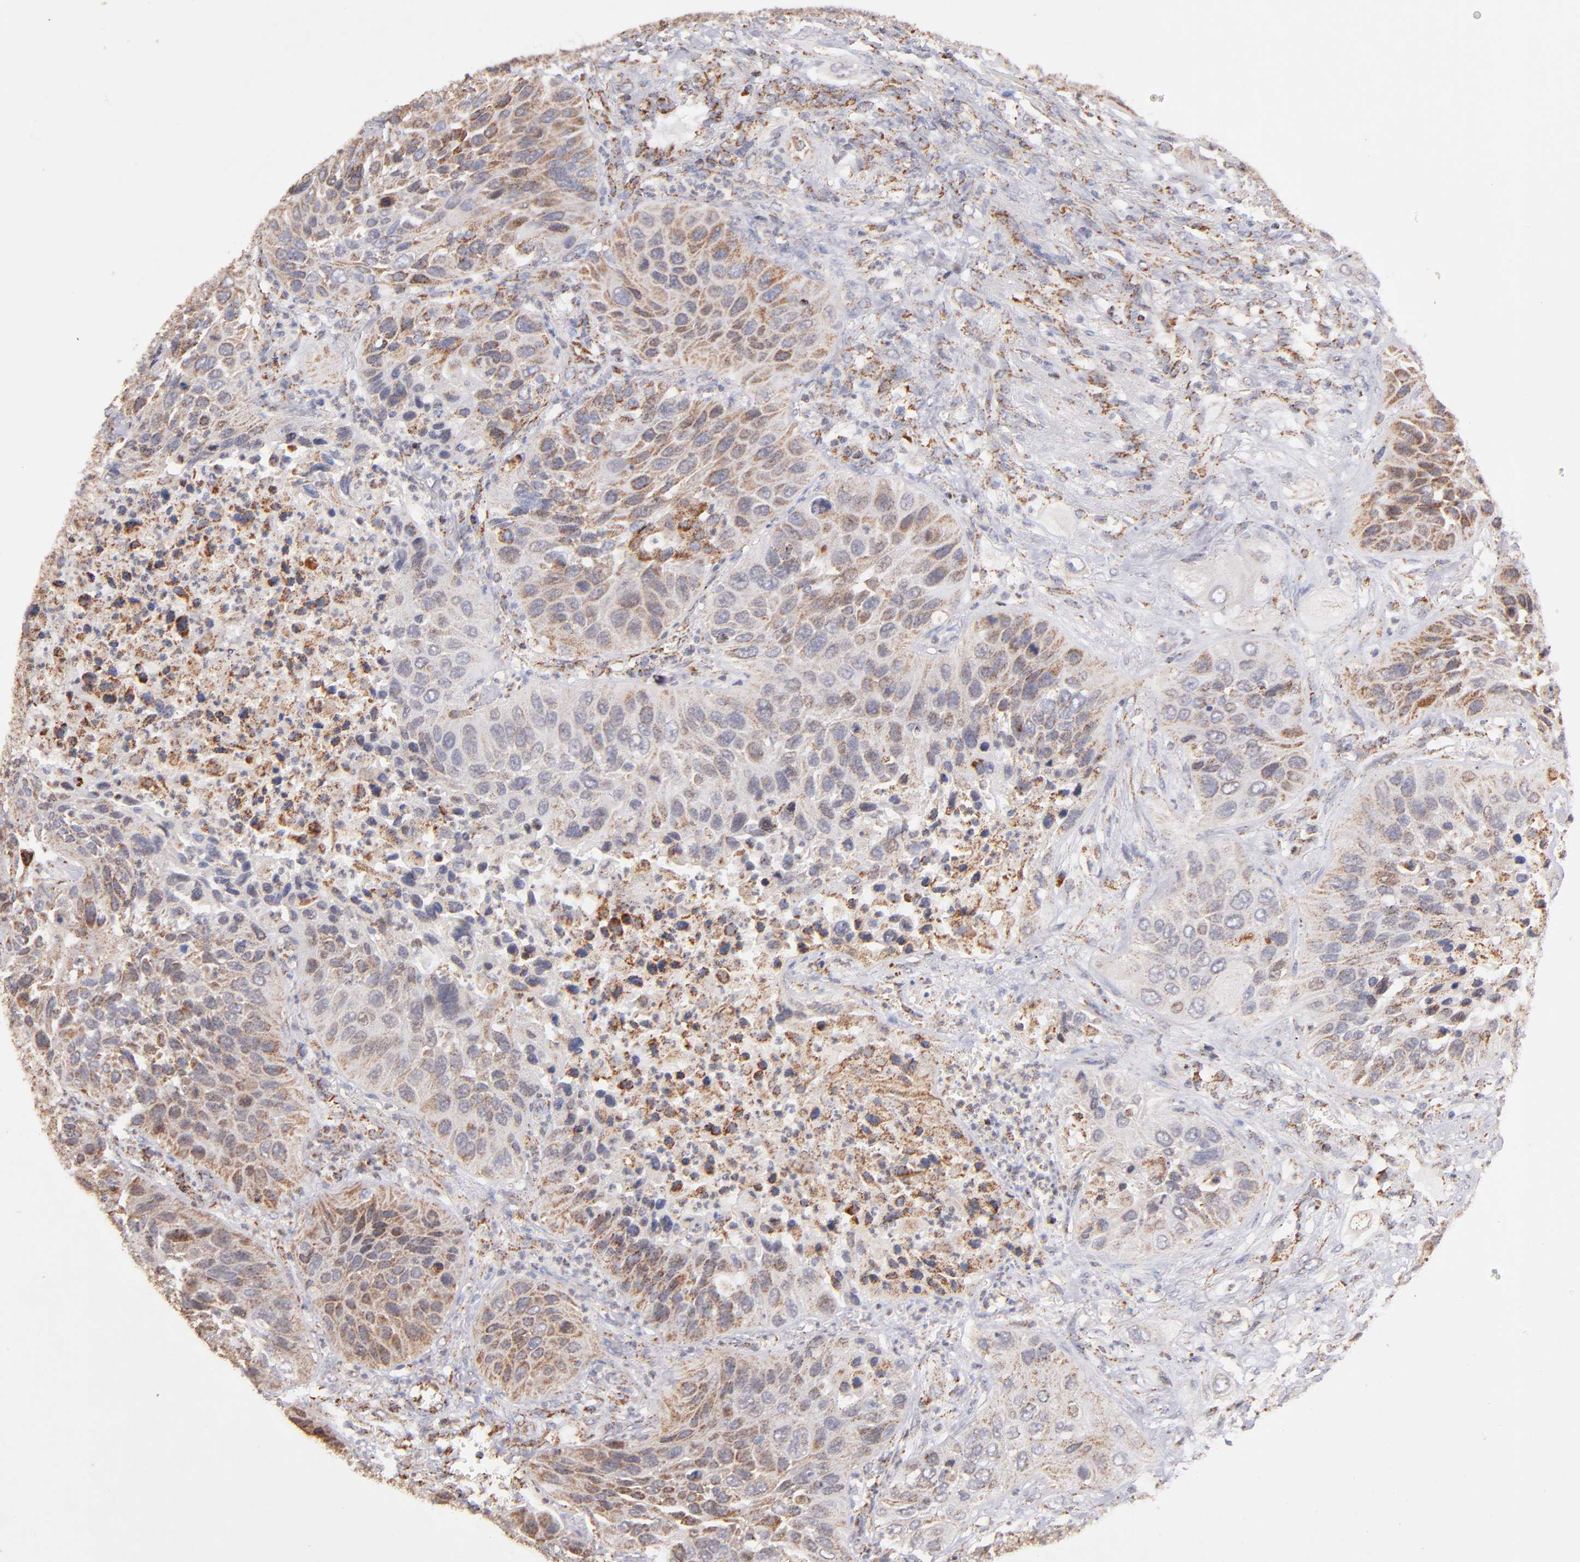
{"staining": {"intensity": "weak", "quantity": ">75%", "location": "cytoplasmic/membranous"}, "tissue": "lung cancer", "cell_type": "Tumor cells", "image_type": "cancer", "snomed": [{"axis": "morphology", "description": "Squamous cell carcinoma, NOS"}, {"axis": "topography", "description": "Lung"}], "caption": "This micrograph demonstrates immunohistochemistry (IHC) staining of lung cancer (squamous cell carcinoma), with low weak cytoplasmic/membranous expression in about >75% of tumor cells.", "gene": "DLST", "patient": {"sex": "female", "age": 76}}